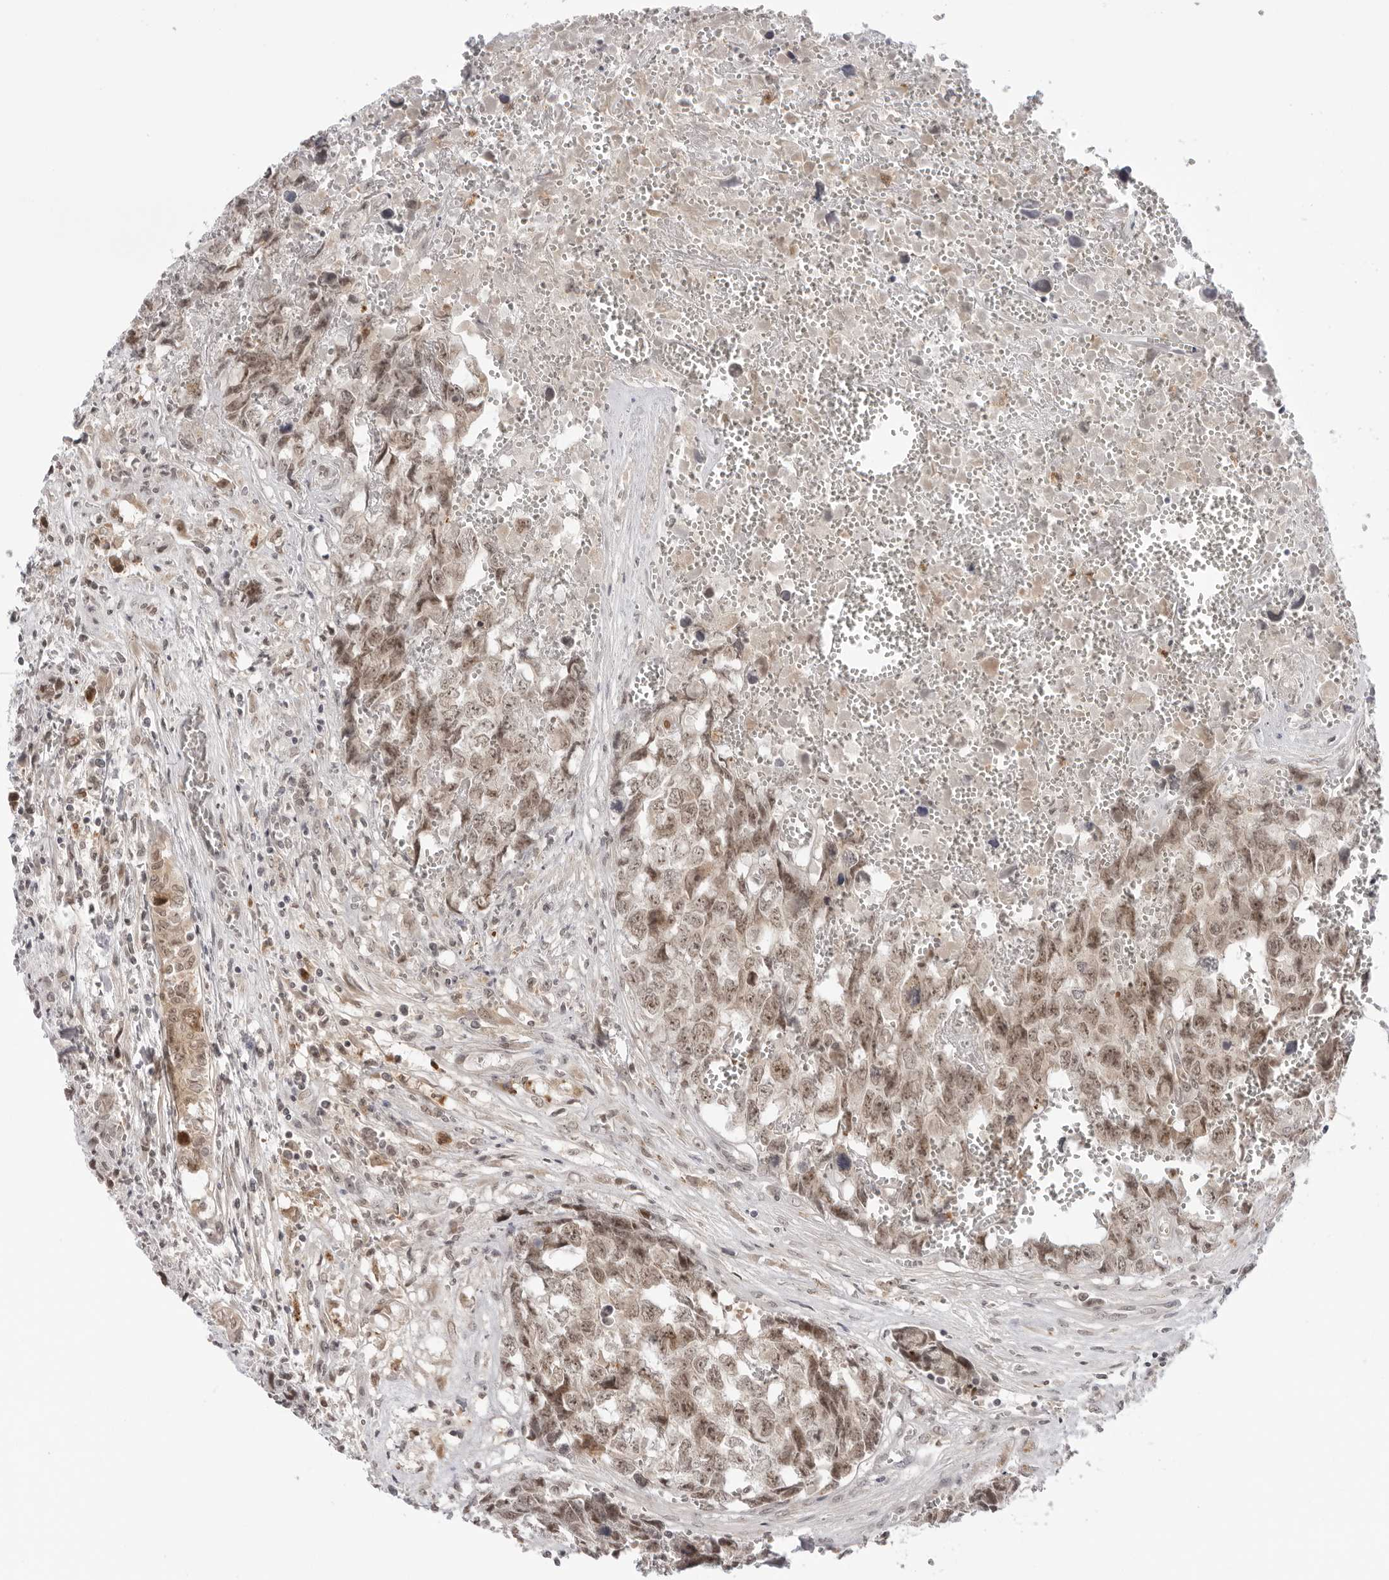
{"staining": {"intensity": "weak", "quantity": ">75%", "location": "nuclear"}, "tissue": "testis cancer", "cell_type": "Tumor cells", "image_type": "cancer", "snomed": [{"axis": "morphology", "description": "Carcinoma, Embryonal, NOS"}, {"axis": "topography", "description": "Testis"}], "caption": "Immunohistochemistry (IHC) histopathology image of embryonal carcinoma (testis) stained for a protein (brown), which reveals low levels of weak nuclear positivity in about >75% of tumor cells.", "gene": "SUGCT", "patient": {"sex": "male", "age": 31}}